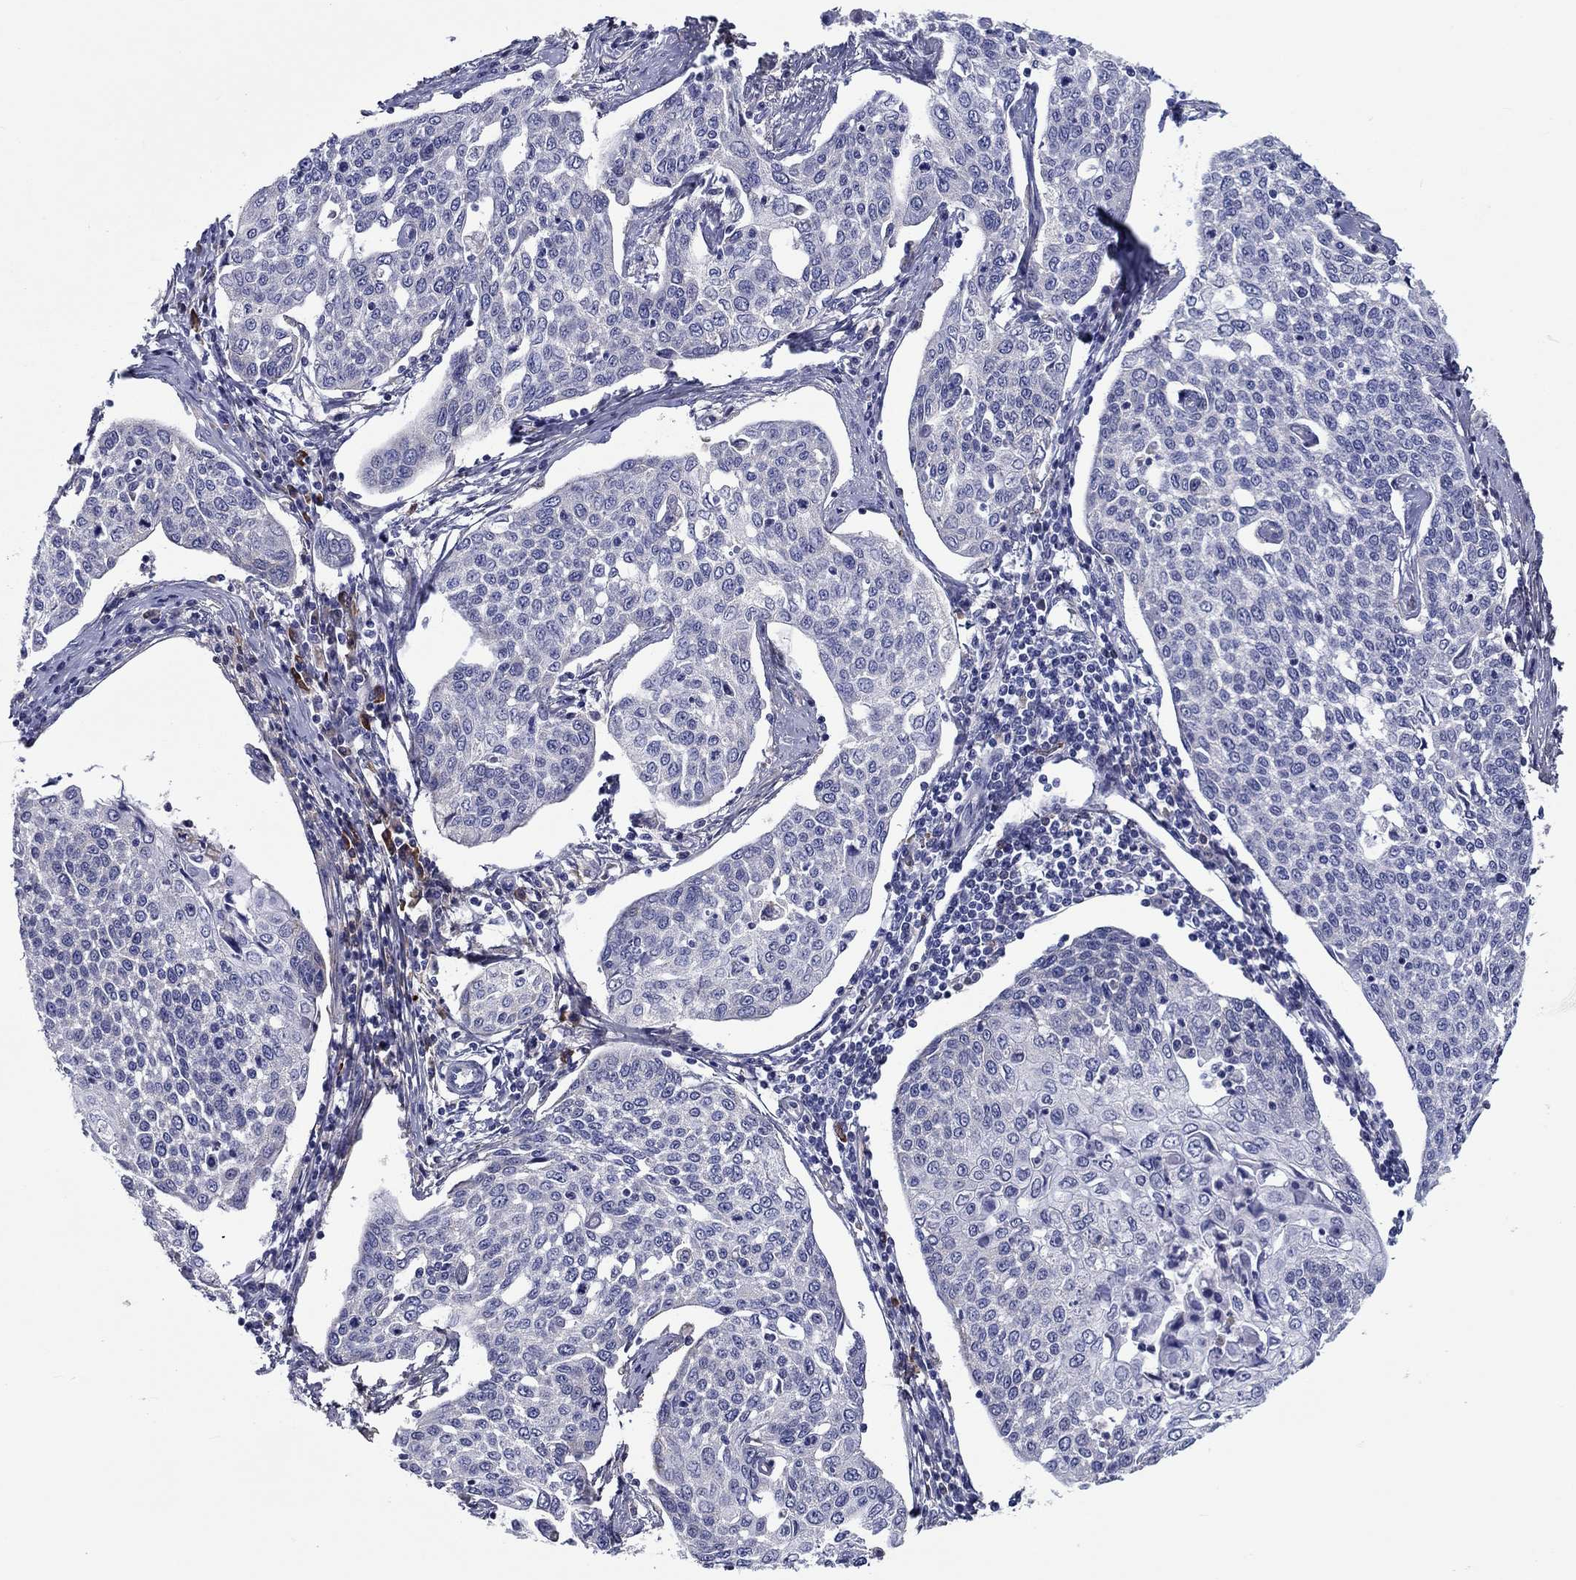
{"staining": {"intensity": "negative", "quantity": "none", "location": "none"}, "tissue": "cervical cancer", "cell_type": "Tumor cells", "image_type": "cancer", "snomed": [{"axis": "morphology", "description": "Squamous cell carcinoma, NOS"}, {"axis": "topography", "description": "Cervix"}], "caption": "The immunohistochemistry (IHC) histopathology image has no significant positivity in tumor cells of cervical cancer (squamous cell carcinoma) tissue. Nuclei are stained in blue.", "gene": "TGFBI", "patient": {"sex": "female", "age": 34}}